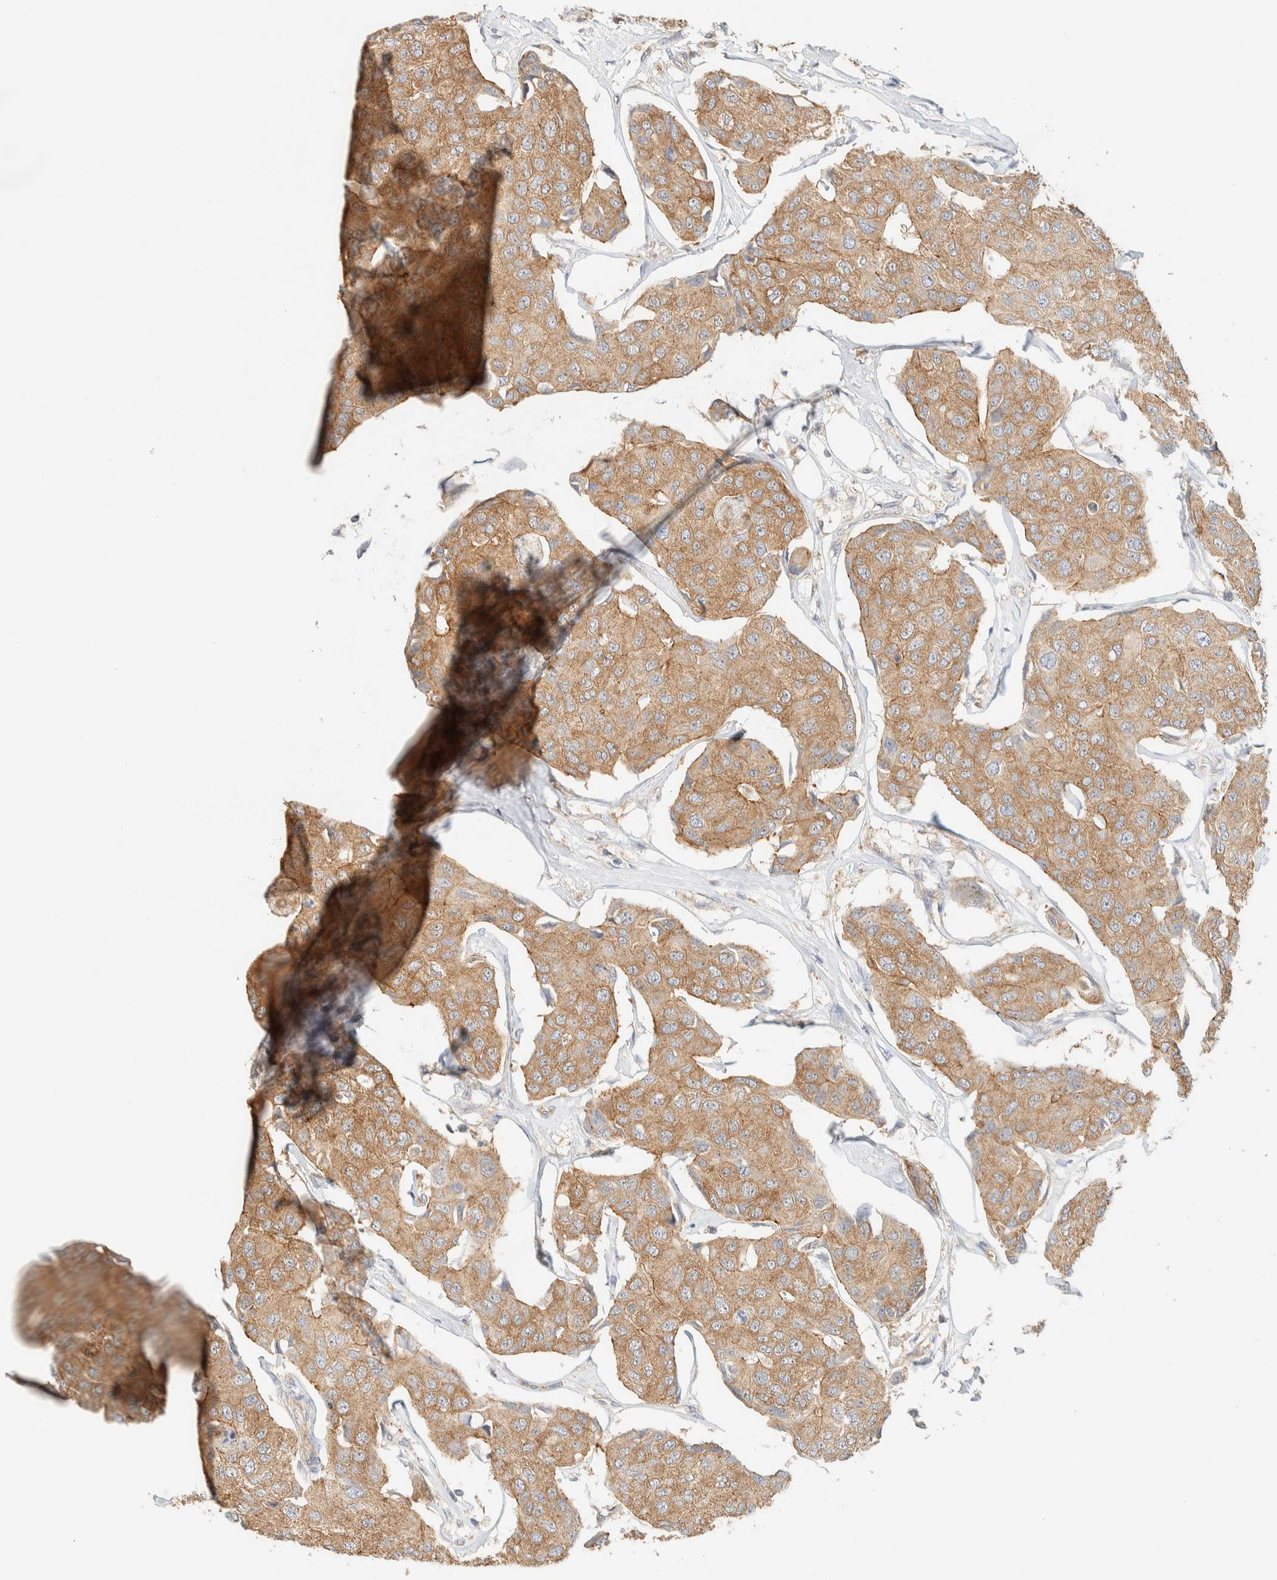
{"staining": {"intensity": "moderate", "quantity": ">75%", "location": "cytoplasmic/membranous"}, "tissue": "breast cancer", "cell_type": "Tumor cells", "image_type": "cancer", "snomed": [{"axis": "morphology", "description": "Duct carcinoma"}, {"axis": "topography", "description": "Breast"}], "caption": "Breast invasive ductal carcinoma was stained to show a protein in brown. There is medium levels of moderate cytoplasmic/membranous staining in about >75% of tumor cells.", "gene": "TBC1D8B", "patient": {"sex": "female", "age": 80}}